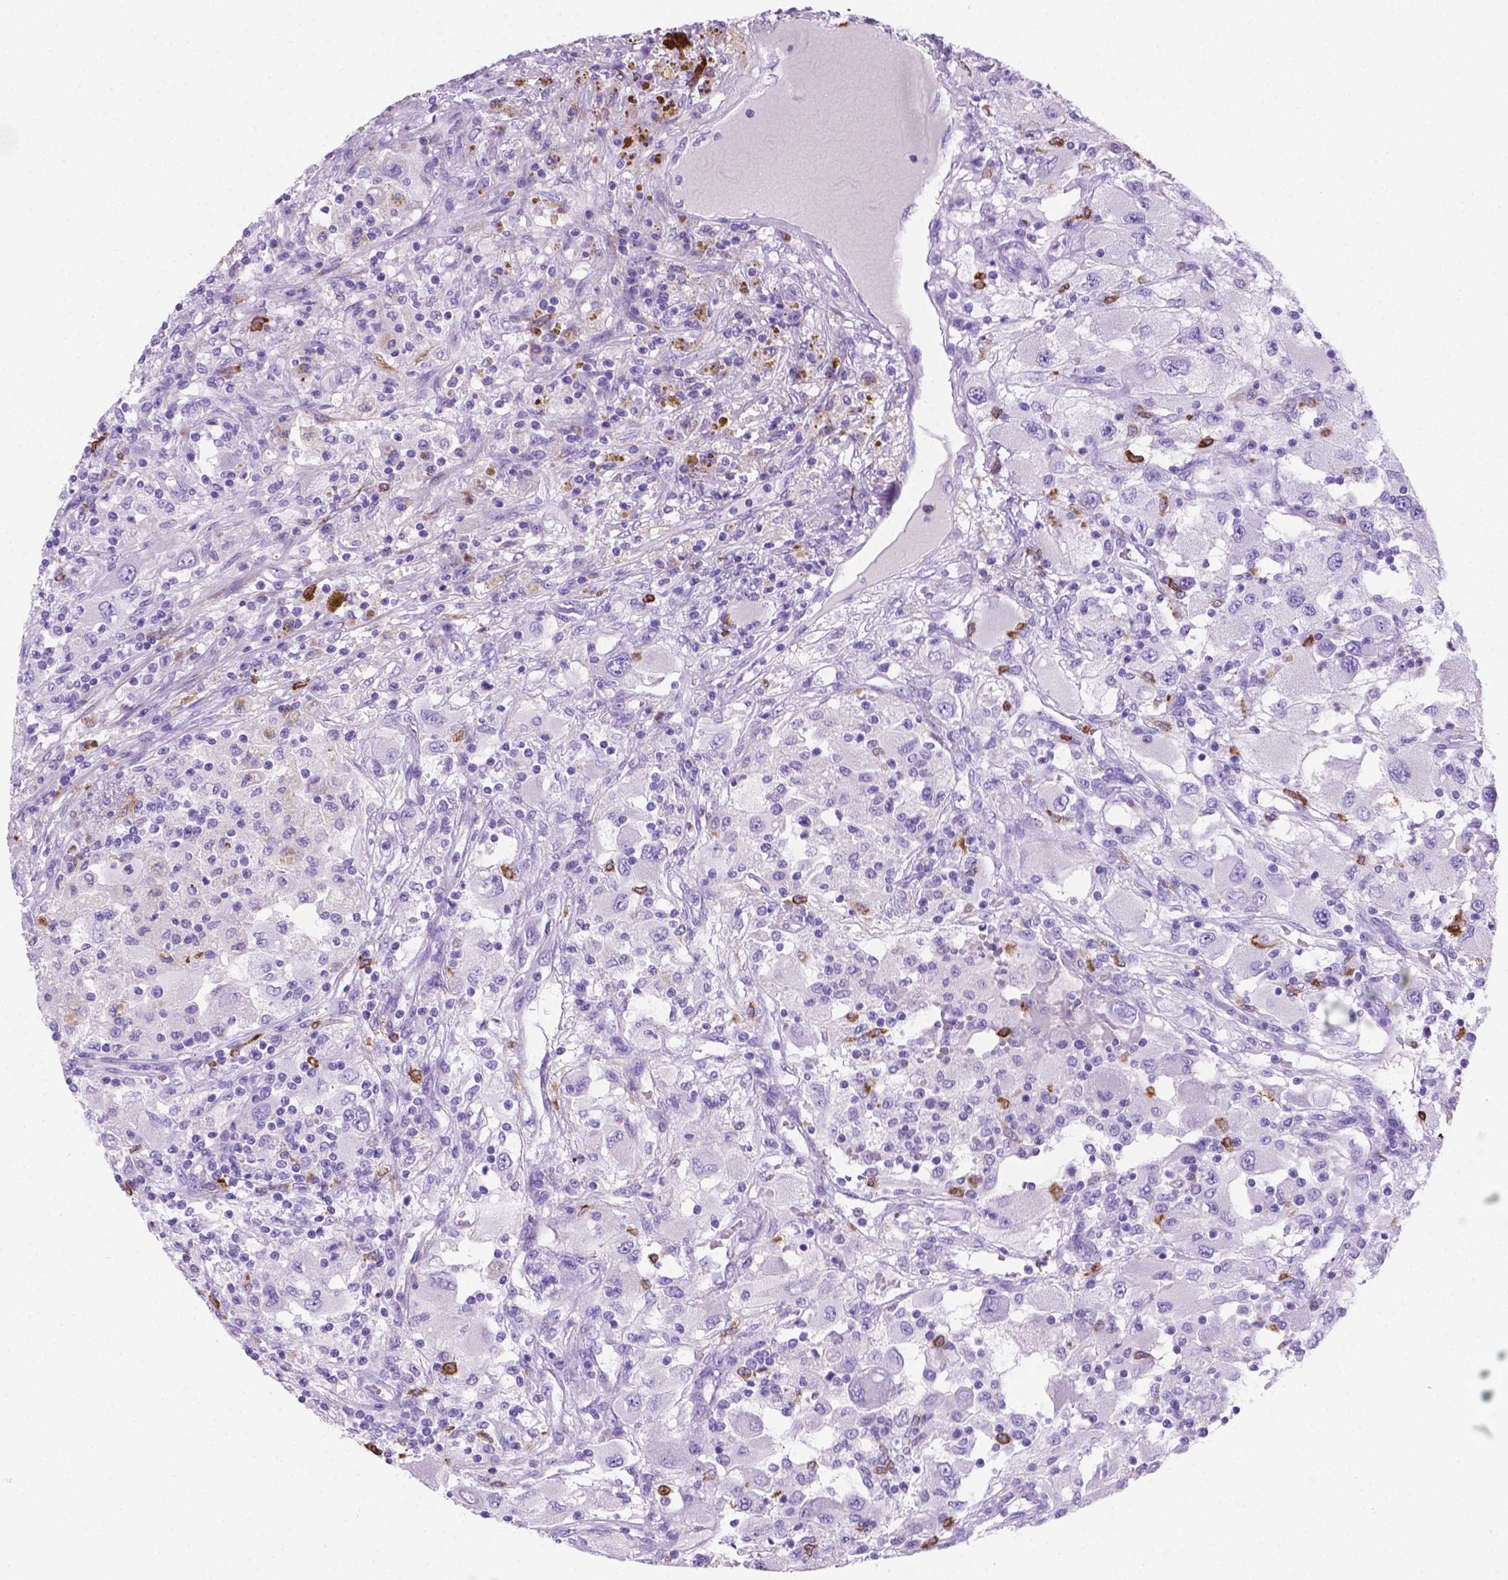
{"staining": {"intensity": "negative", "quantity": "none", "location": "none"}, "tissue": "renal cancer", "cell_type": "Tumor cells", "image_type": "cancer", "snomed": [{"axis": "morphology", "description": "Adenocarcinoma, NOS"}, {"axis": "topography", "description": "Kidney"}], "caption": "Immunohistochemistry (IHC) micrograph of neoplastic tissue: human adenocarcinoma (renal) stained with DAB displays no significant protein expression in tumor cells.", "gene": "MACF1", "patient": {"sex": "female", "age": 67}}